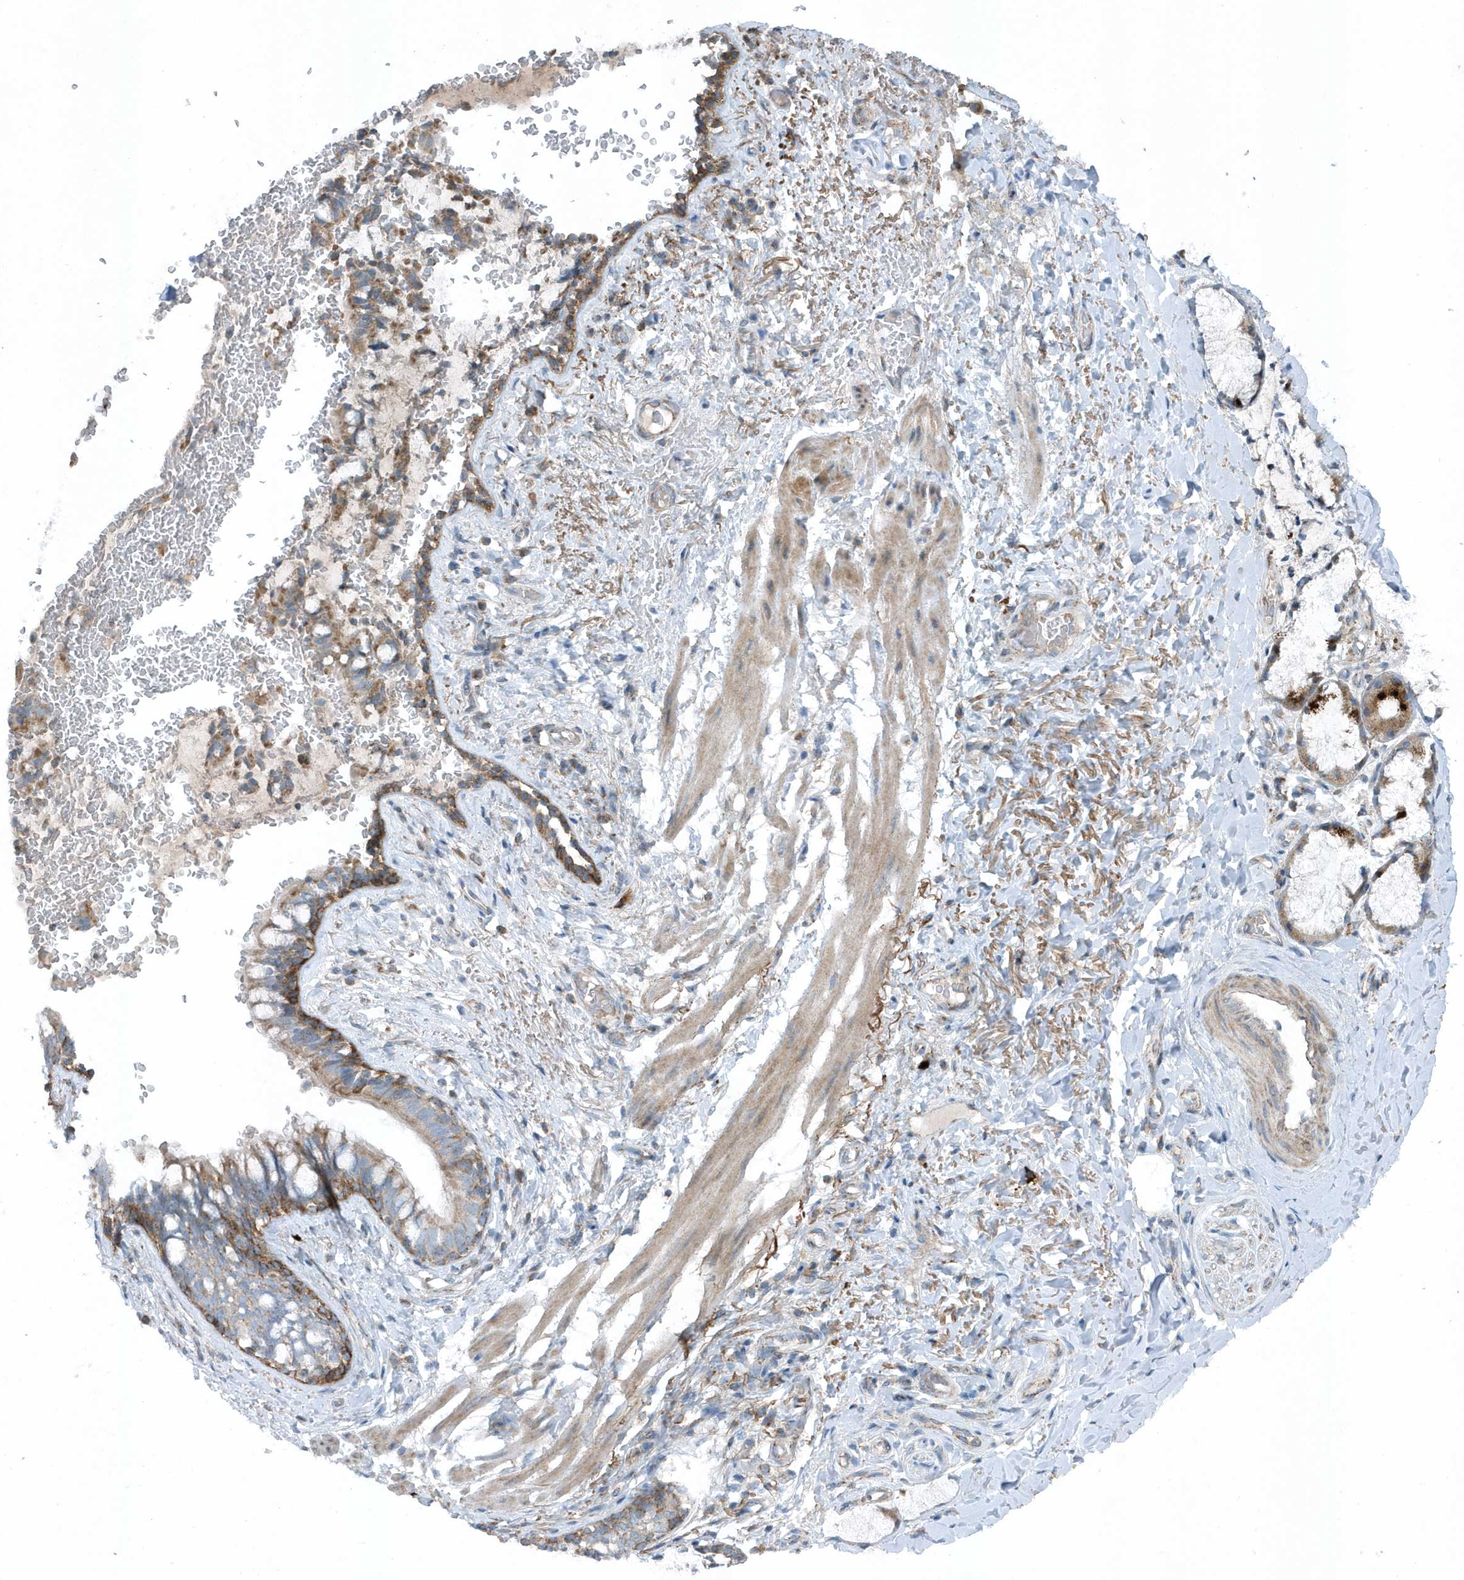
{"staining": {"intensity": "moderate", "quantity": "25%-75%", "location": "cytoplasmic/membranous"}, "tissue": "bronchus", "cell_type": "Respiratory epithelial cells", "image_type": "normal", "snomed": [{"axis": "morphology", "description": "Normal tissue, NOS"}, {"axis": "topography", "description": "Cartilage tissue"}, {"axis": "topography", "description": "Bronchus"}], "caption": "A brown stain labels moderate cytoplasmic/membranous positivity of a protein in respiratory epithelial cells of unremarkable bronchus.", "gene": "SLC38A2", "patient": {"sex": "female", "age": 36}}